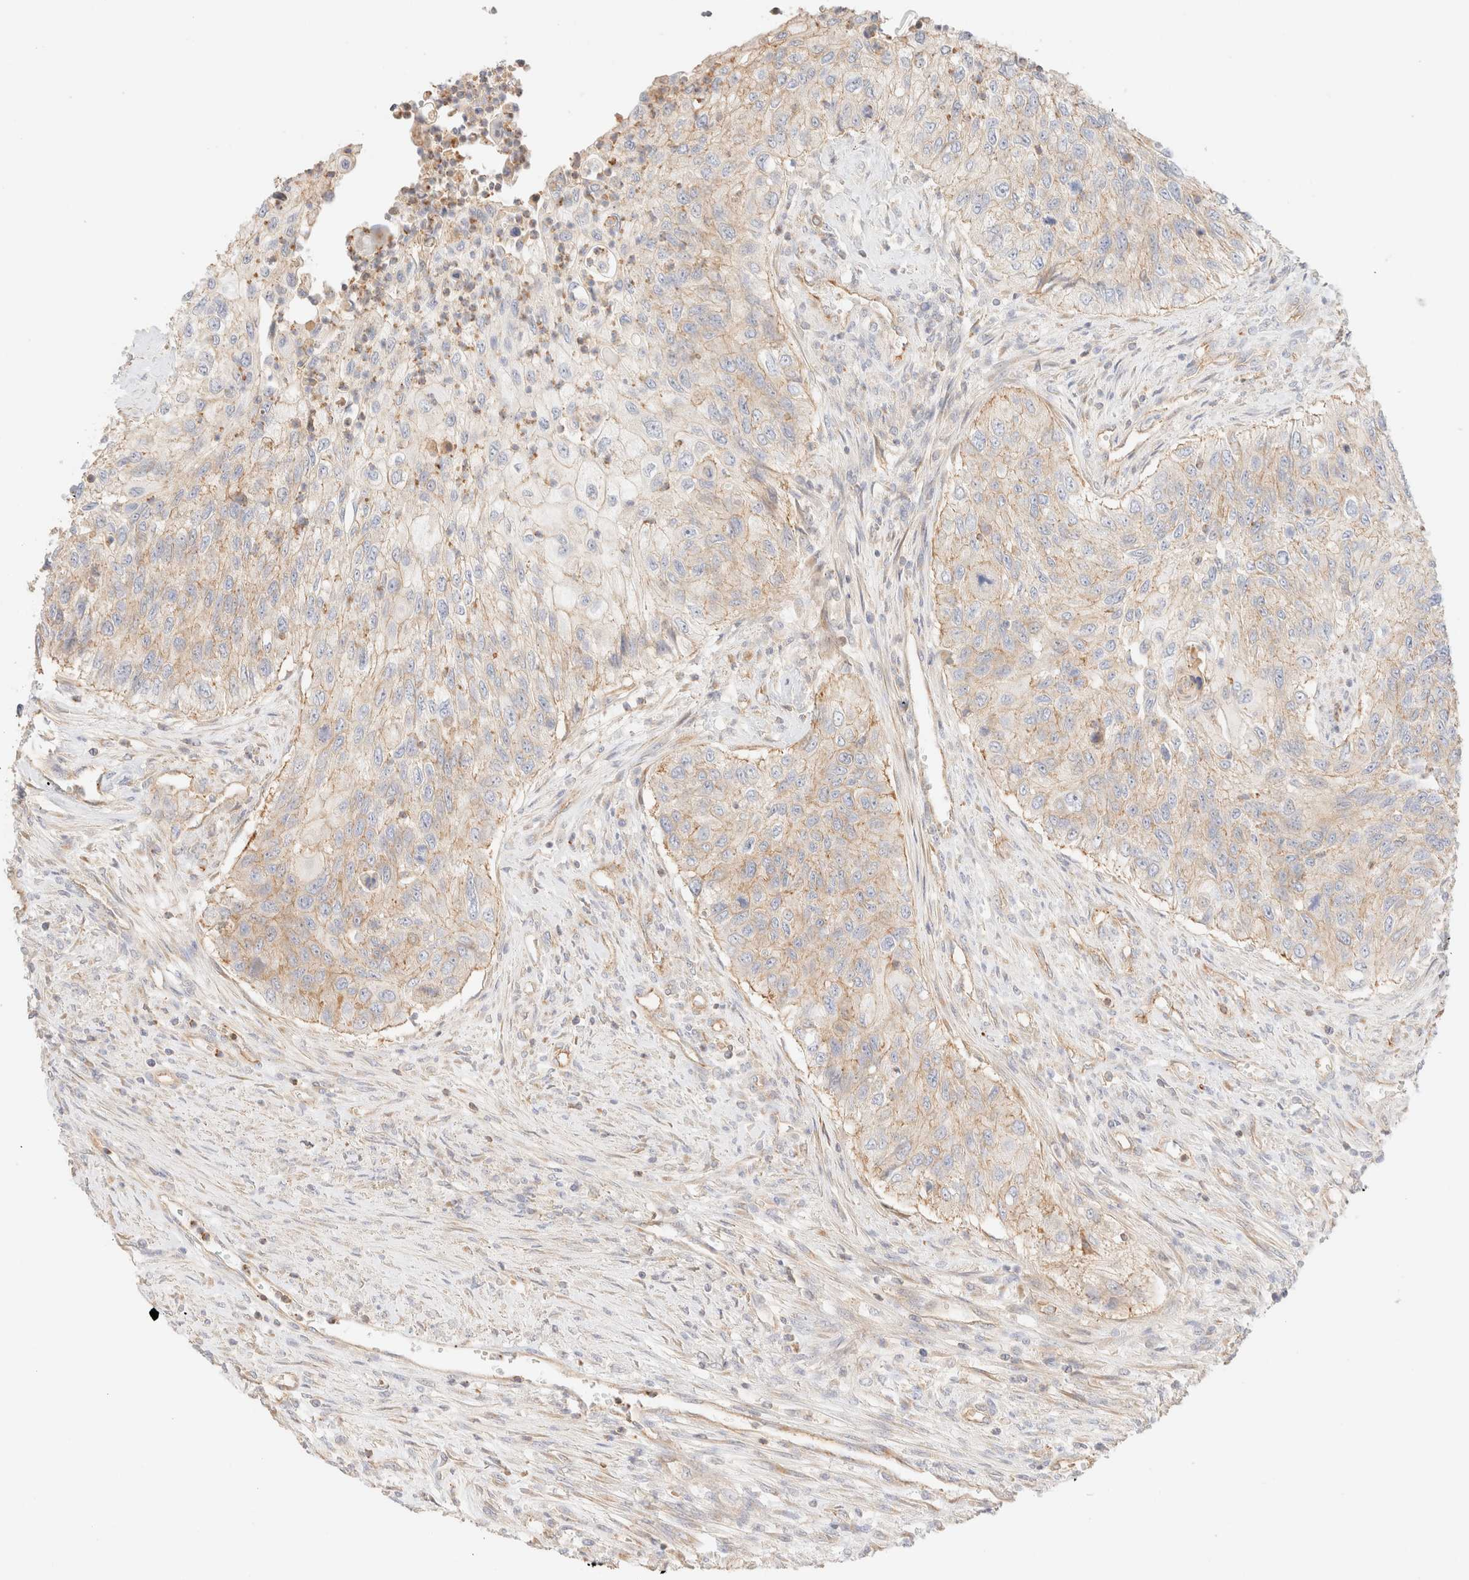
{"staining": {"intensity": "weak", "quantity": "<25%", "location": "cytoplasmic/membranous"}, "tissue": "urothelial cancer", "cell_type": "Tumor cells", "image_type": "cancer", "snomed": [{"axis": "morphology", "description": "Urothelial carcinoma, High grade"}, {"axis": "topography", "description": "Urinary bladder"}], "caption": "The image exhibits no significant positivity in tumor cells of urothelial carcinoma (high-grade).", "gene": "MYO10", "patient": {"sex": "female", "age": 60}}